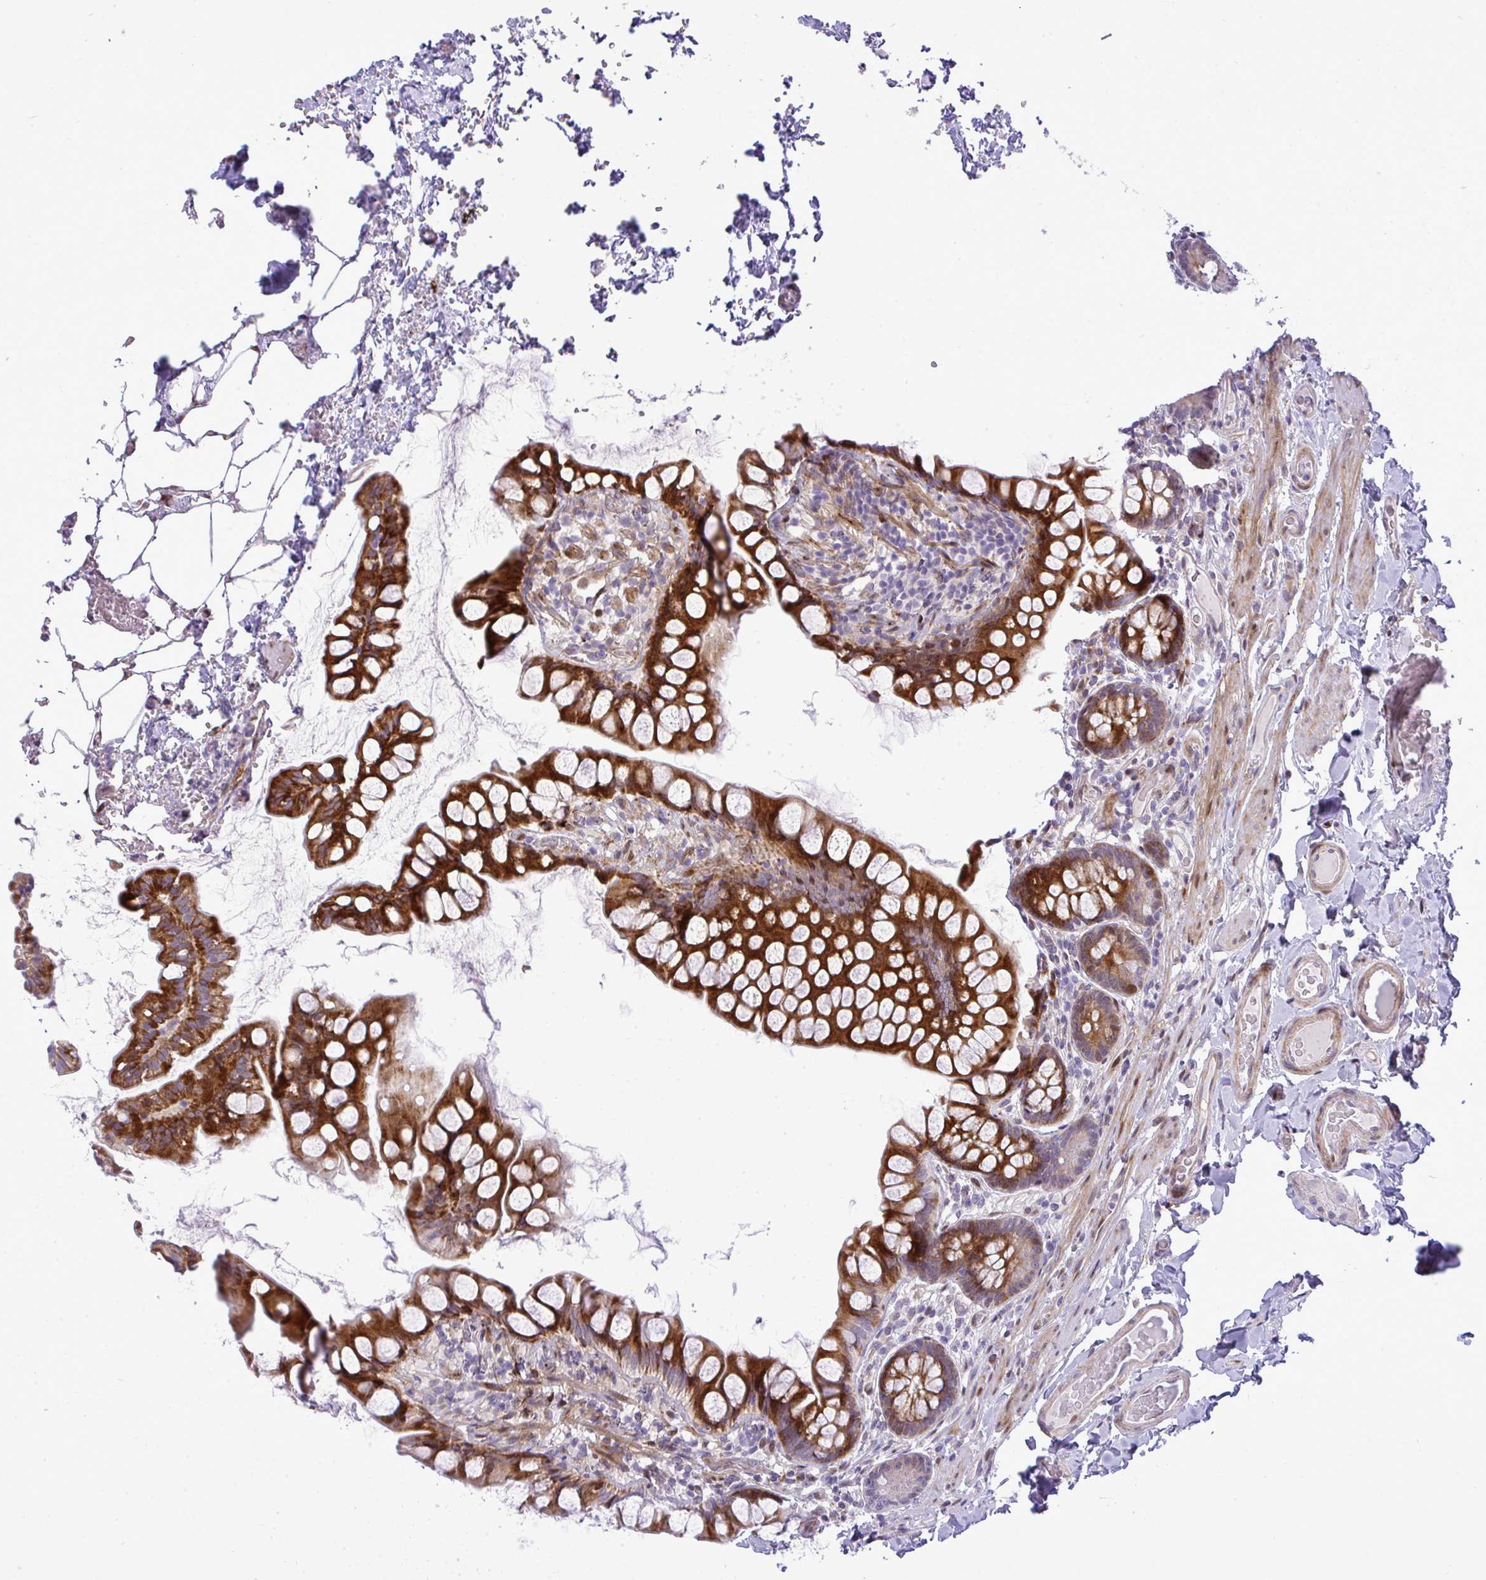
{"staining": {"intensity": "strong", "quantity": "25%-75%", "location": "cytoplasmic/membranous"}, "tissue": "small intestine", "cell_type": "Glandular cells", "image_type": "normal", "snomed": [{"axis": "morphology", "description": "Normal tissue, NOS"}, {"axis": "topography", "description": "Small intestine"}], "caption": "The photomicrograph reveals immunohistochemical staining of unremarkable small intestine. There is strong cytoplasmic/membranous expression is identified in about 25%-75% of glandular cells.", "gene": "CASTOR2", "patient": {"sex": "male", "age": 70}}